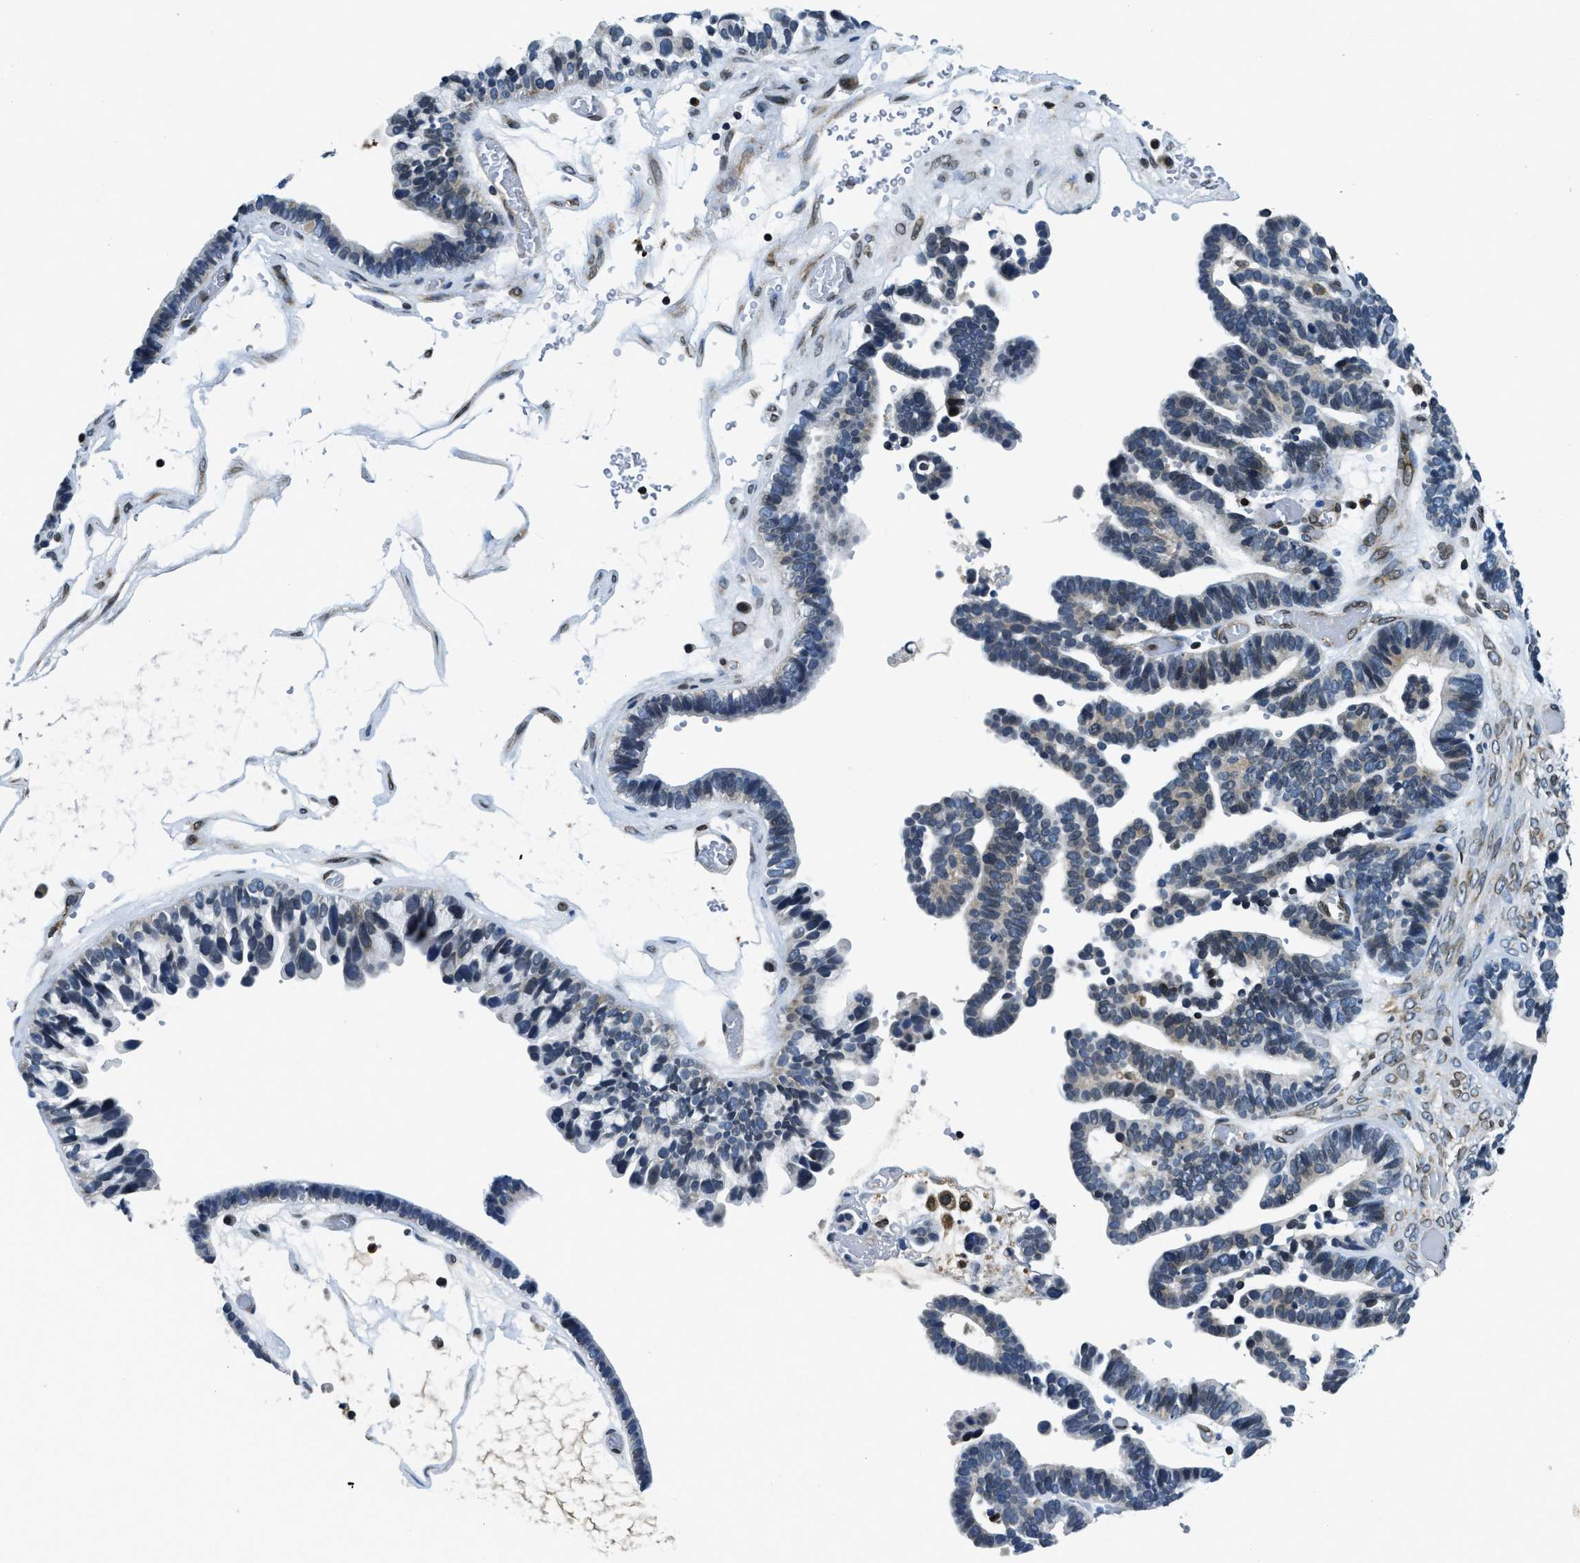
{"staining": {"intensity": "weak", "quantity": "<25%", "location": "cytoplasmic/membranous,nuclear"}, "tissue": "ovarian cancer", "cell_type": "Tumor cells", "image_type": "cancer", "snomed": [{"axis": "morphology", "description": "Cystadenocarcinoma, serous, NOS"}, {"axis": "topography", "description": "Ovary"}], "caption": "Tumor cells are negative for protein expression in human ovarian serous cystadenocarcinoma. (DAB (3,3'-diaminobenzidine) immunohistochemistry (IHC), high magnification).", "gene": "ZC3HC1", "patient": {"sex": "female", "age": 56}}